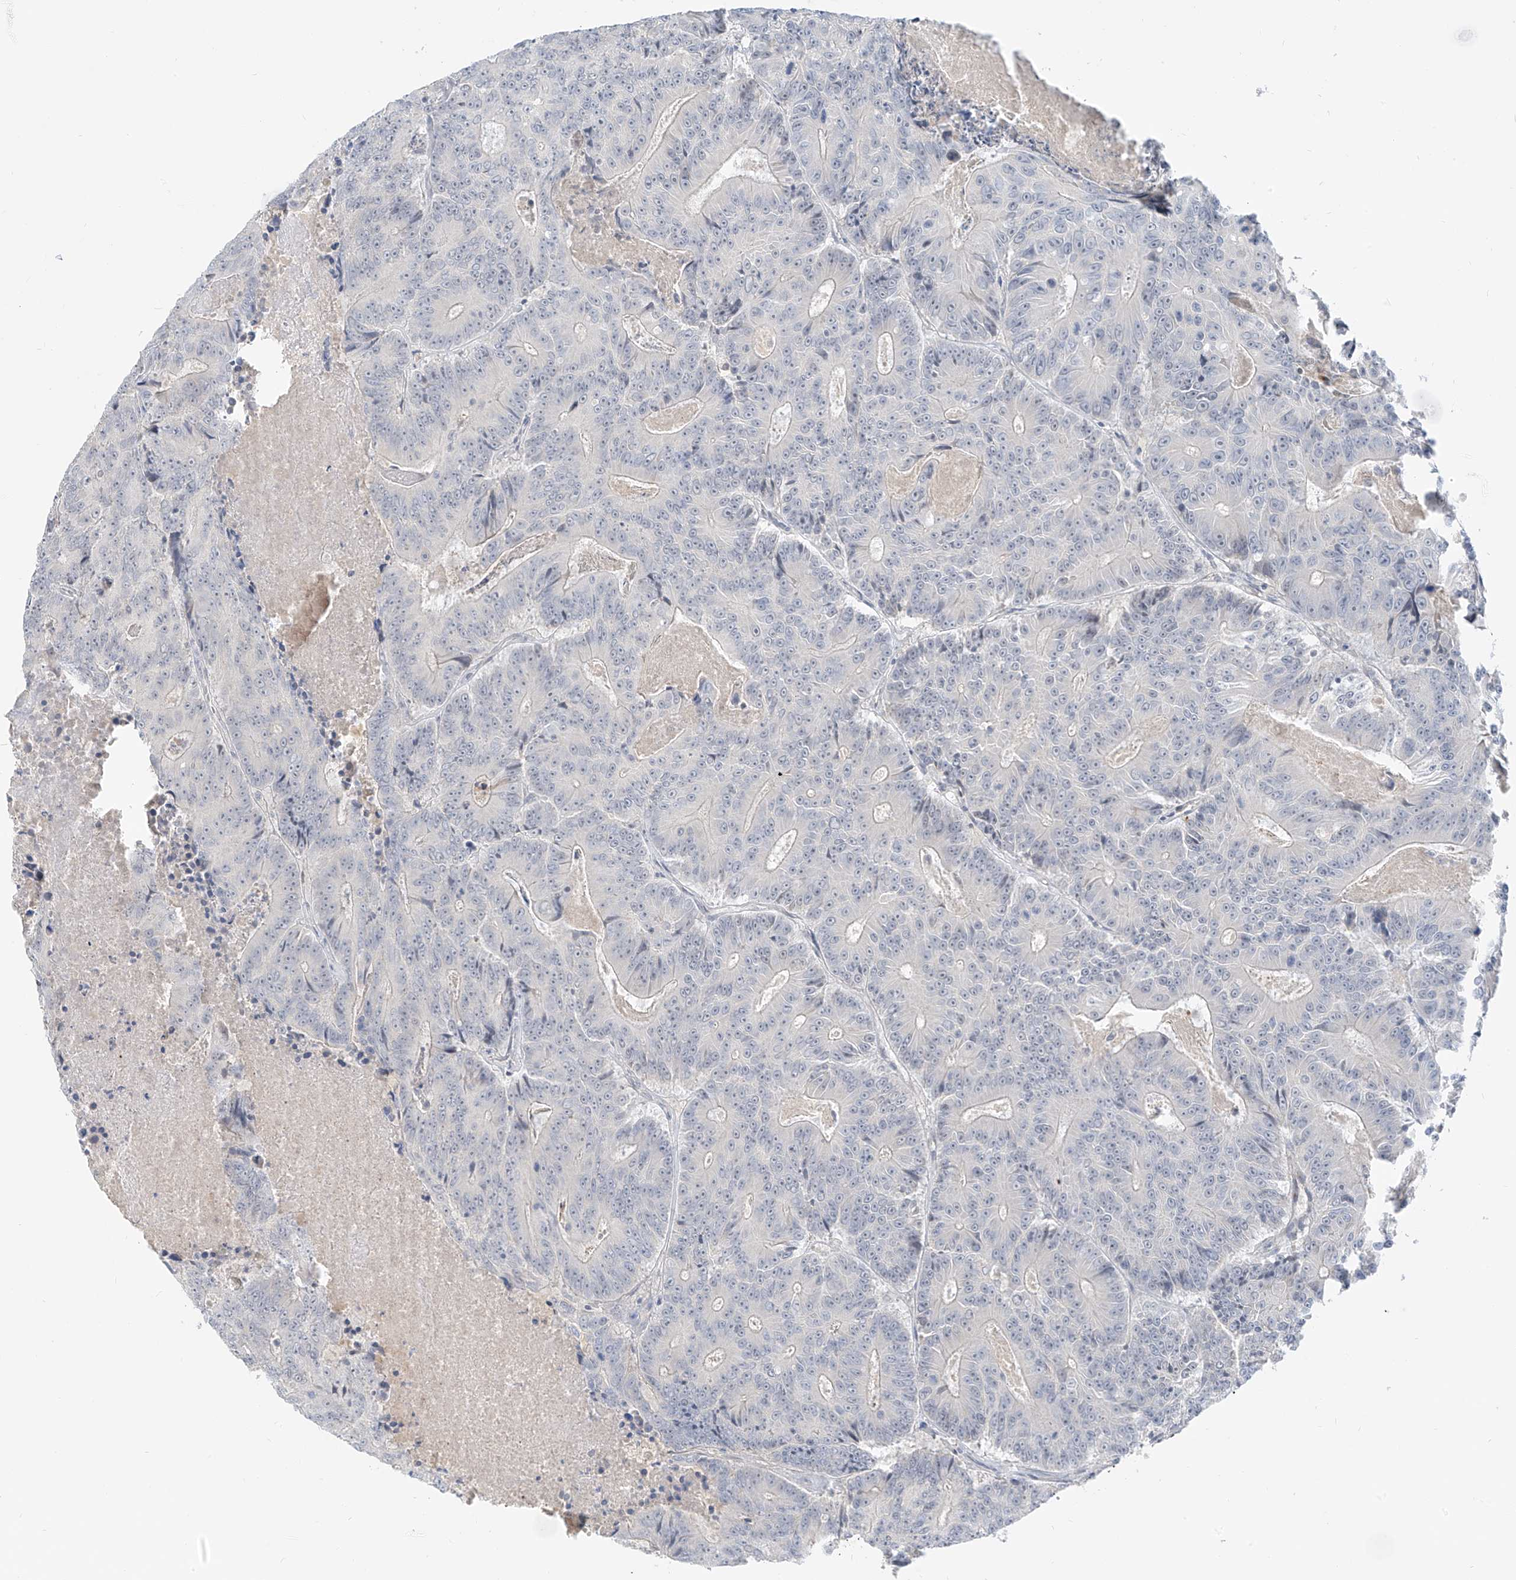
{"staining": {"intensity": "negative", "quantity": "none", "location": "none"}, "tissue": "colorectal cancer", "cell_type": "Tumor cells", "image_type": "cancer", "snomed": [{"axis": "morphology", "description": "Adenocarcinoma, NOS"}, {"axis": "topography", "description": "Colon"}], "caption": "DAB immunohistochemical staining of colorectal cancer (adenocarcinoma) displays no significant staining in tumor cells. (Stains: DAB IHC with hematoxylin counter stain, Microscopy: brightfield microscopy at high magnification).", "gene": "C2orf42", "patient": {"sex": "male", "age": 83}}